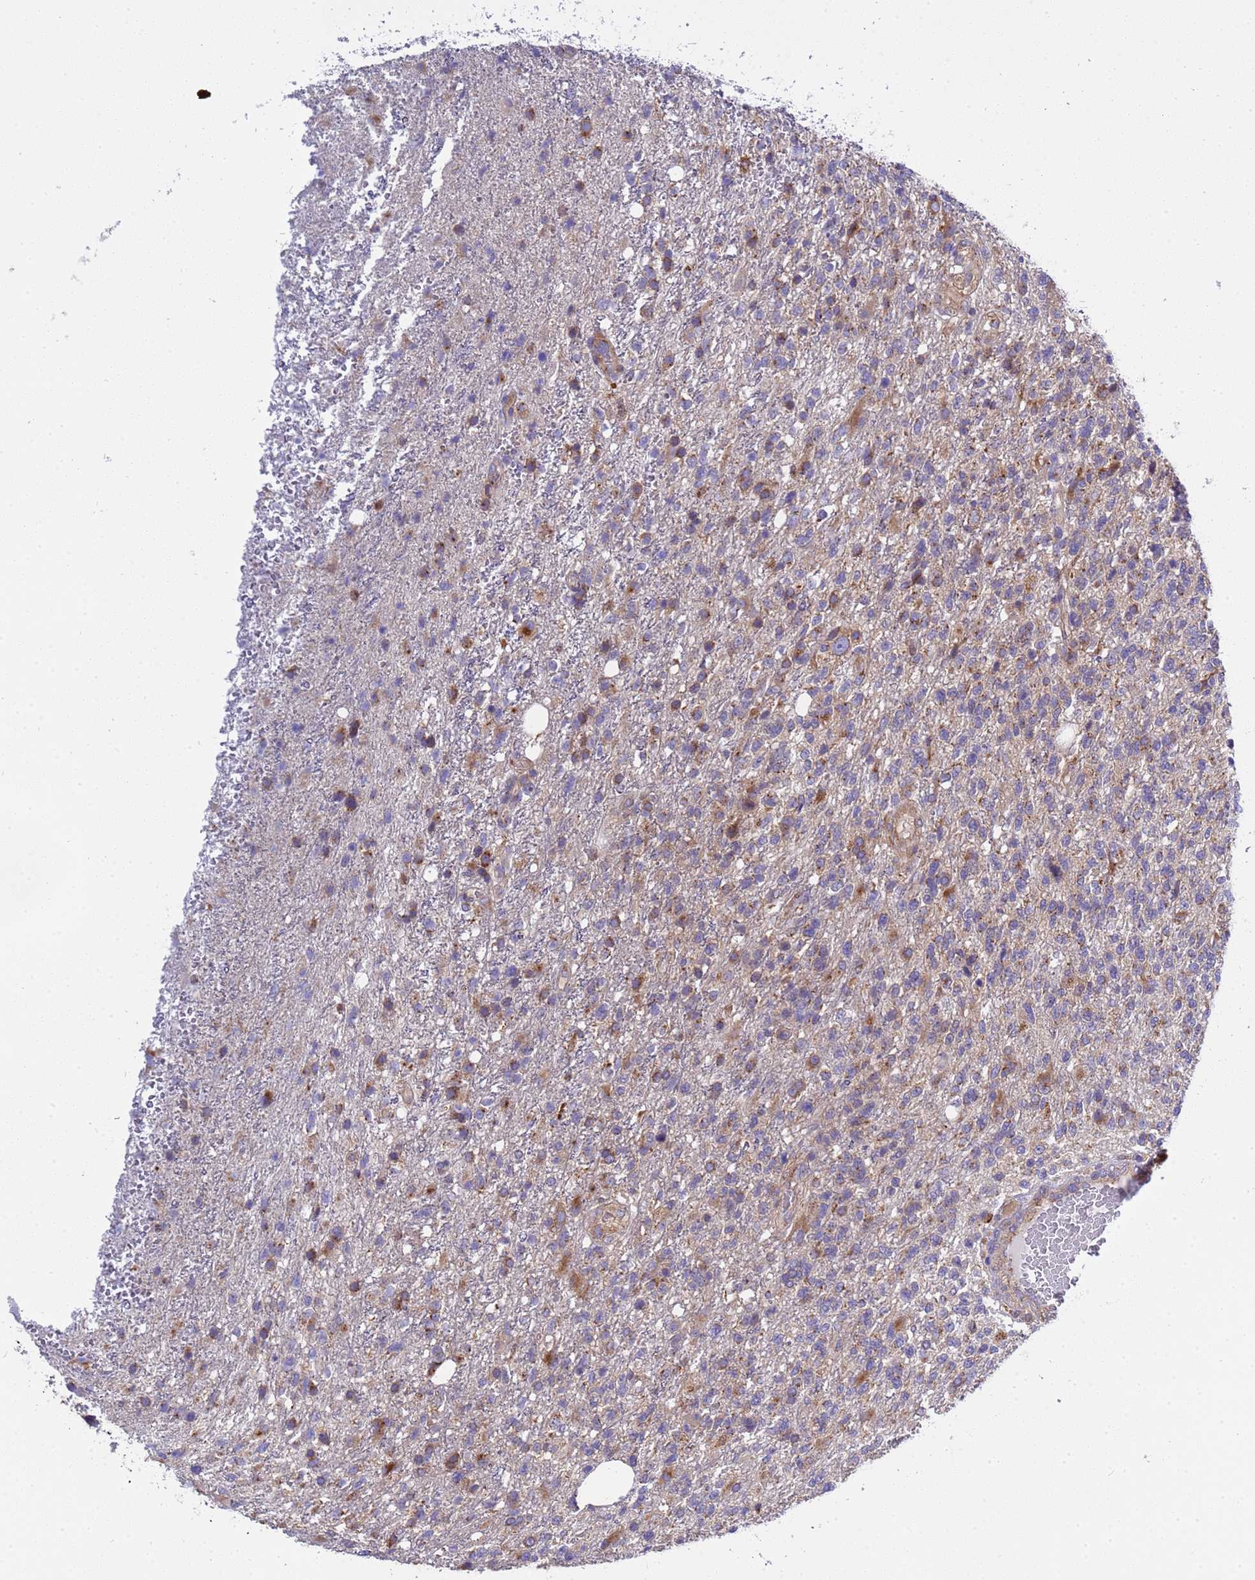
{"staining": {"intensity": "moderate", "quantity": "<25%", "location": "cytoplasmic/membranous"}, "tissue": "glioma", "cell_type": "Tumor cells", "image_type": "cancer", "snomed": [{"axis": "morphology", "description": "Glioma, malignant, High grade"}, {"axis": "topography", "description": "Brain"}], "caption": "High-power microscopy captured an IHC image of malignant glioma (high-grade), revealing moderate cytoplasmic/membranous staining in approximately <25% of tumor cells.", "gene": "ANAPC1", "patient": {"sex": "male", "age": 56}}